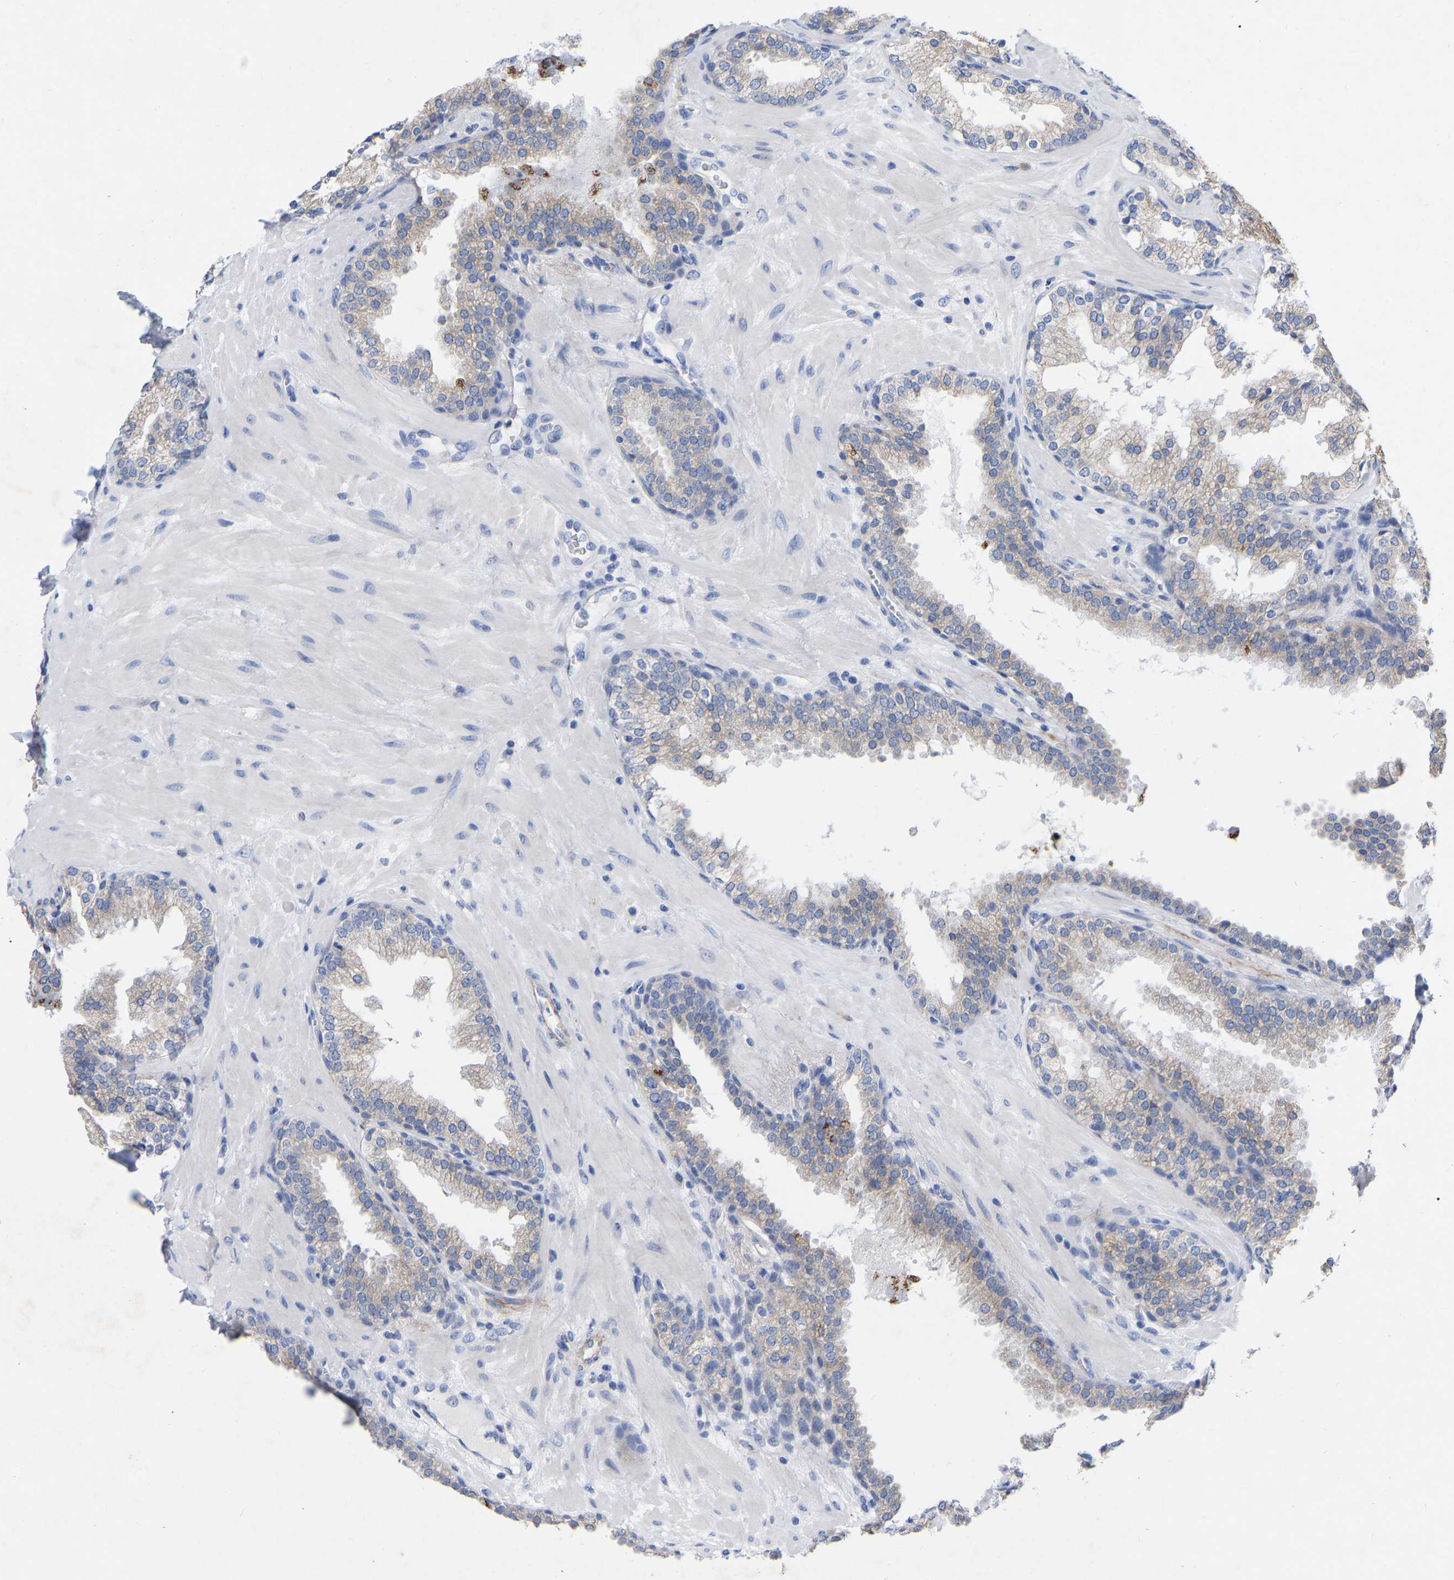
{"staining": {"intensity": "weak", "quantity": "<25%", "location": "cytoplasmic/membranous"}, "tissue": "prostate", "cell_type": "Glandular cells", "image_type": "normal", "snomed": [{"axis": "morphology", "description": "Normal tissue, NOS"}, {"axis": "topography", "description": "Prostate"}], "caption": "Immunohistochemical staining of unremarkable human prostate demonstrates no significant expression in glandular cells. (Stains: DAB immunohistochemistry (IHC) with hematoxylin counter stain, Microscopy: brightfield microscopy at high magnification).", "gene": "STRIP2", "patient": {"sex": "male", "age": 51}}